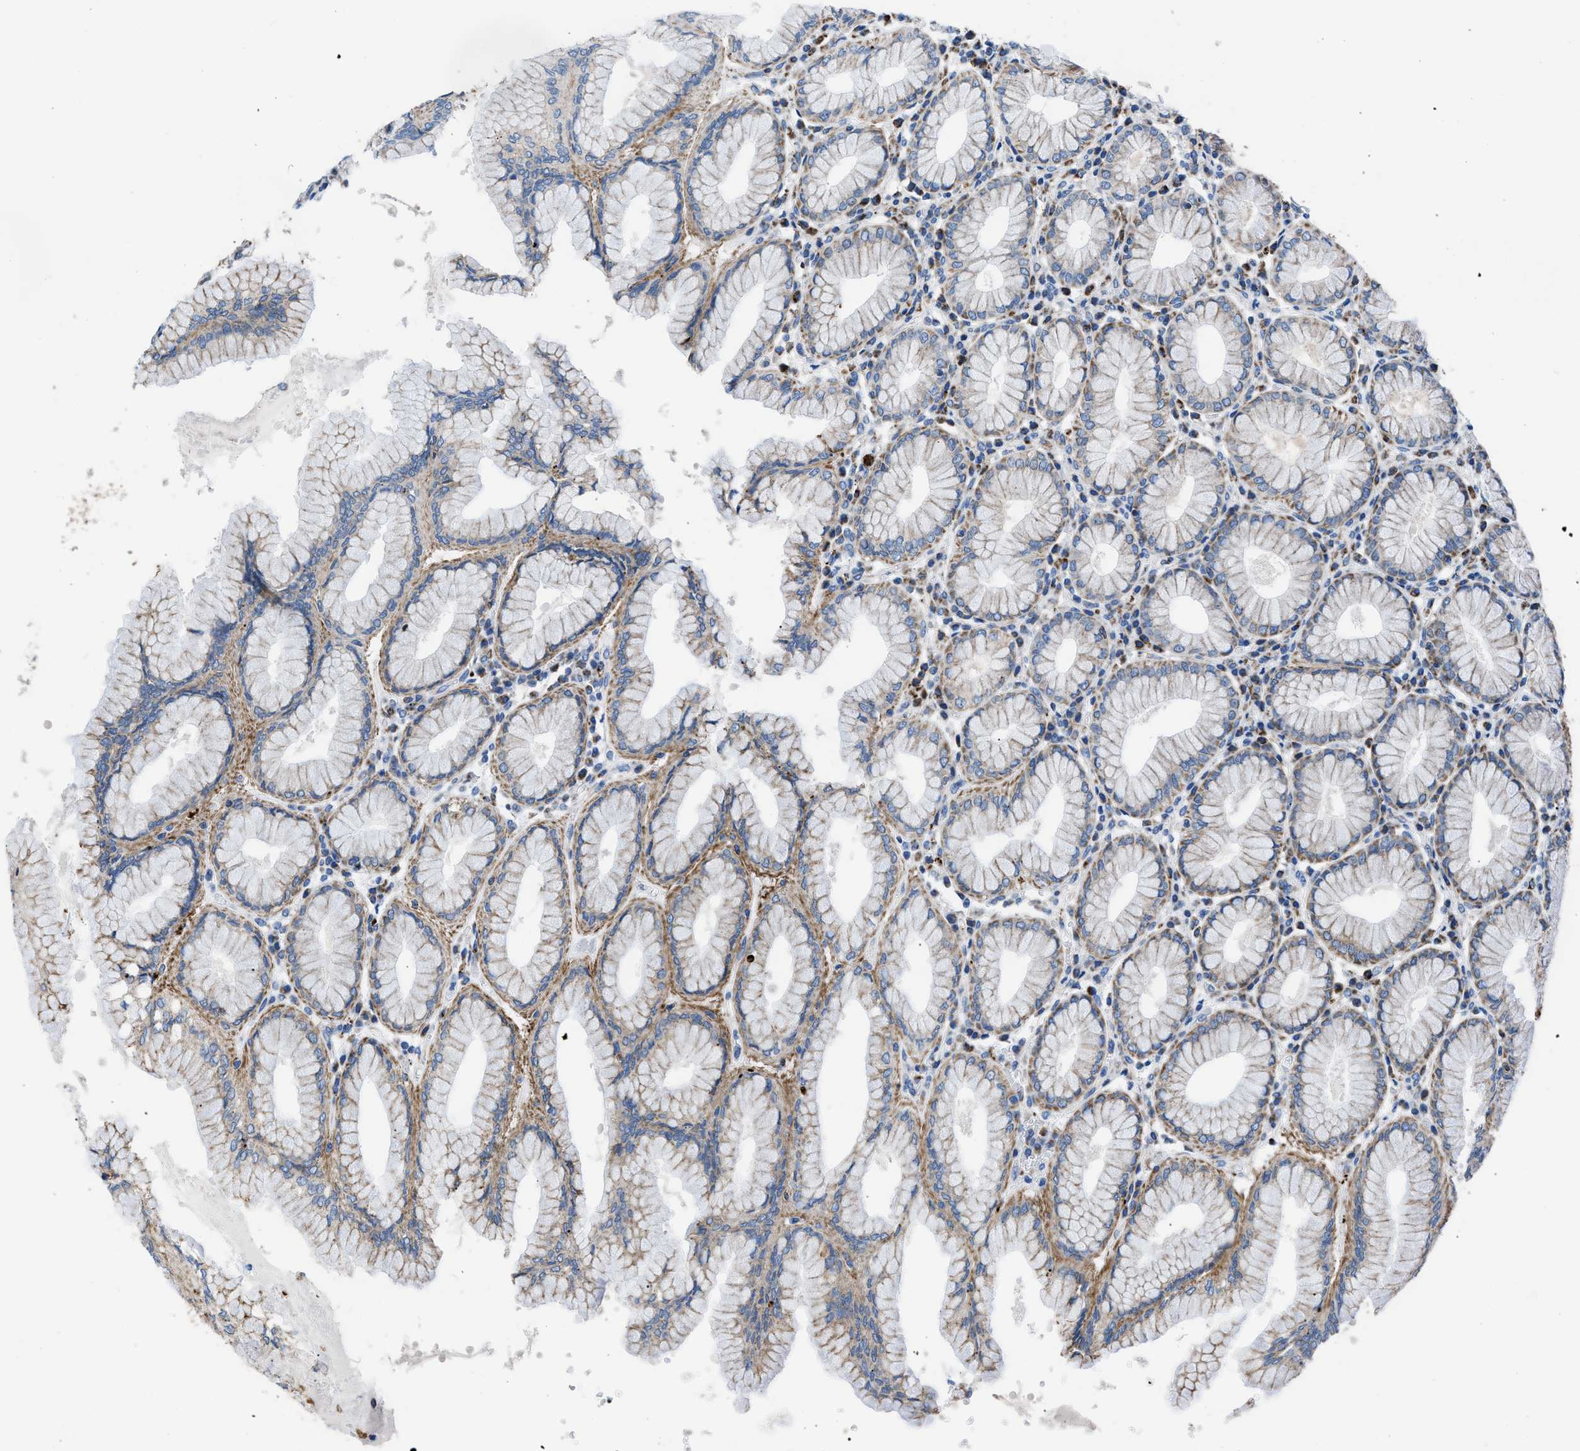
{"staining": {"intensity": "strong", "quantity": "25%-75%", "location": "cytoplasmic/membranous"}, "tissue": "stomach", "cell_type": "Glandular cells", "image_type": "normal", "snomed": [{"axis": "morphology", "description": "Normal tissue, NOS"}, {"axis": "topography", "description": "Stomach"}, {"axis": "topography", "description": "Stomach, lower"}], "caption": "There is high levels of strong cytoplasmic/membranous staining in glandular cells of normal stomach, as demonstrated by immunohistochemical staining (brown color).", "gene": "ZDHHC3", "patient": {"sex": "female", "age": 56}}